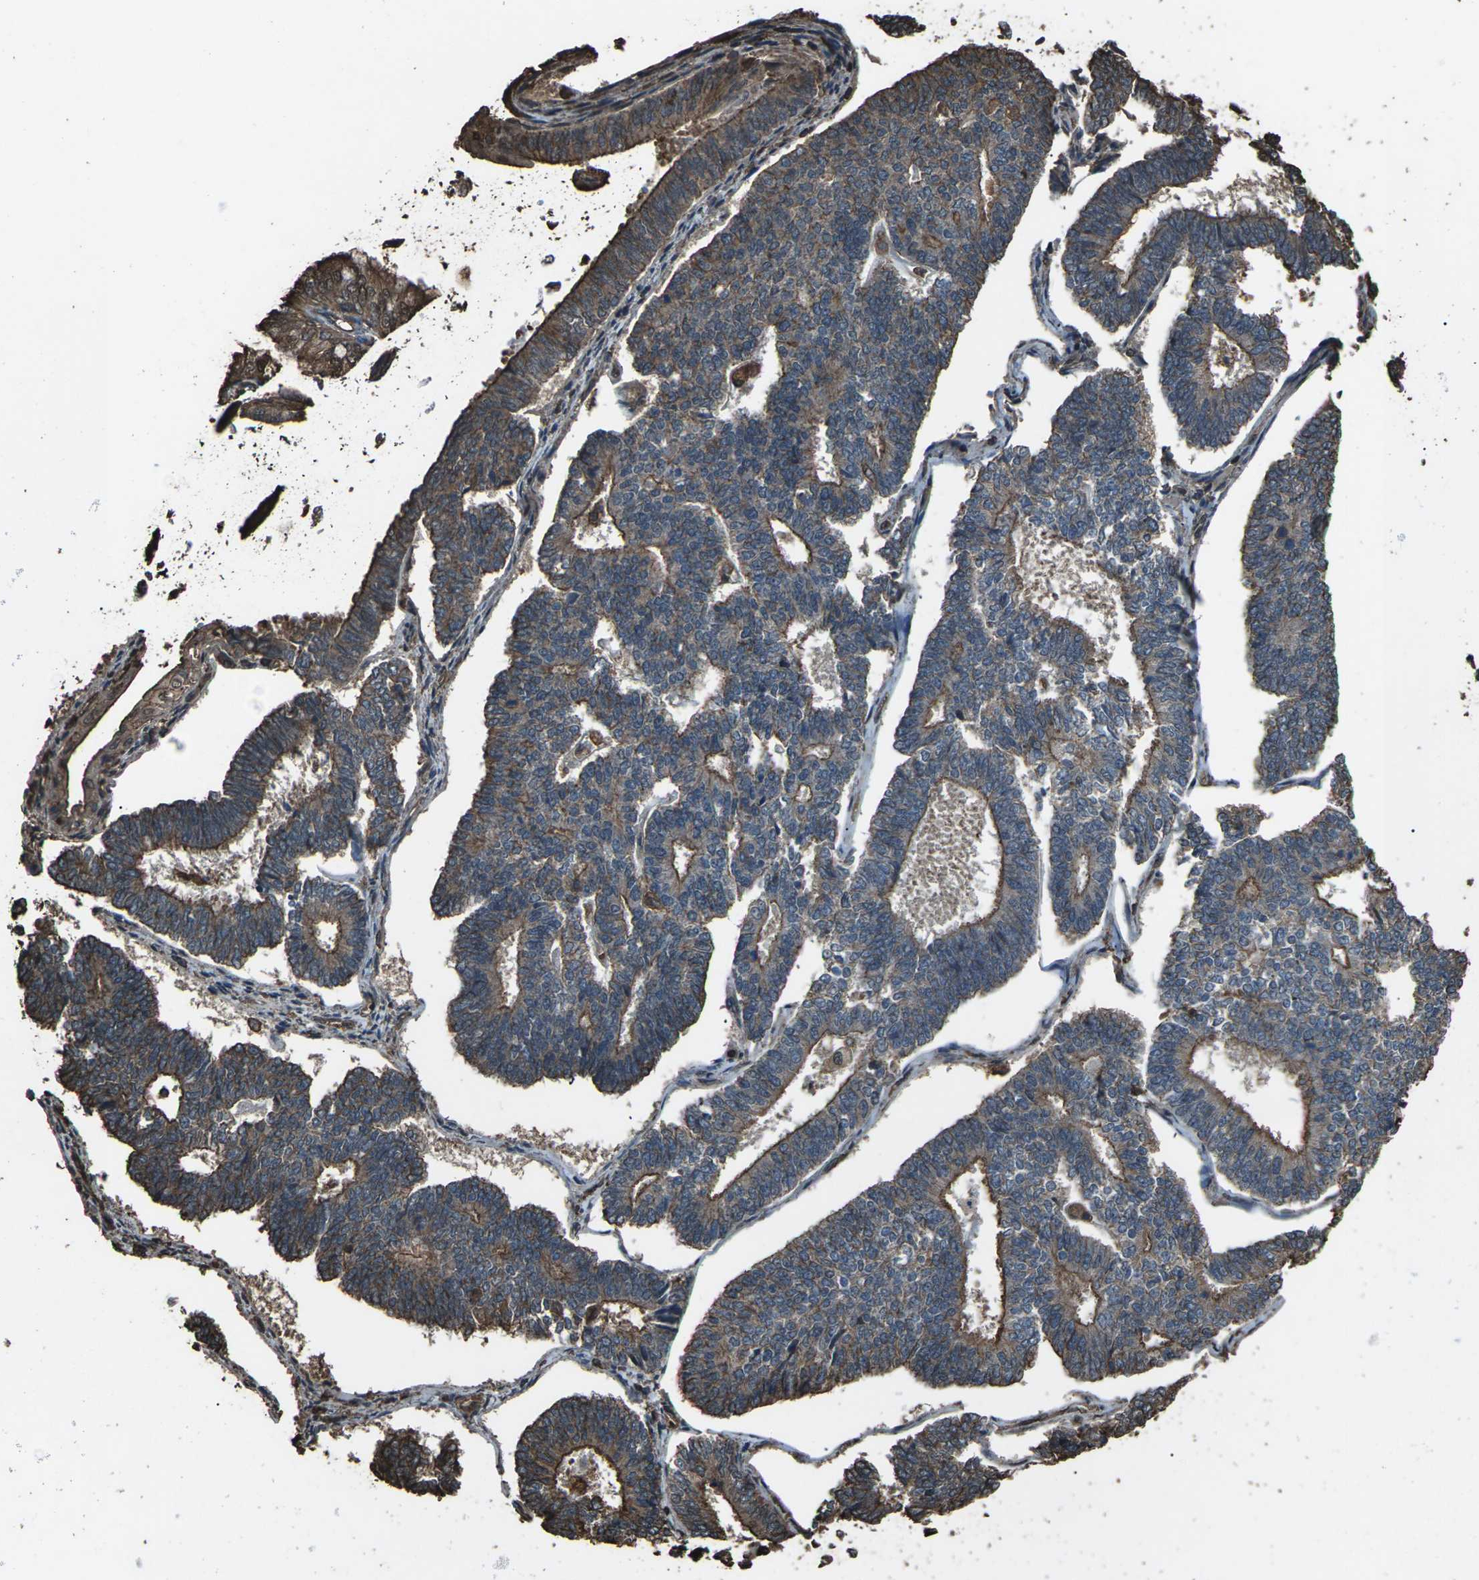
{"staining": {"intensity": "moderate", "quantity": ">75%", "location": "cytoplasmic/membranous"}, "tissue": "endometrial cancer", "cell_type": "Tumor cells", "image_type": "cancer", "snomed": [{"axis": "morphology", "description": "Adenocarcinoma, NOS"}, {"axis": "topography", "description": "Endometrium"}], "caption": "The immunohistochemical stain highlights moderate cytoplasmic/membranous positivity in tumor cells of endometrial adenocarcinoma tissue.", "gene": "DHPS", "patient": {"sex": "female", "age": 70}}